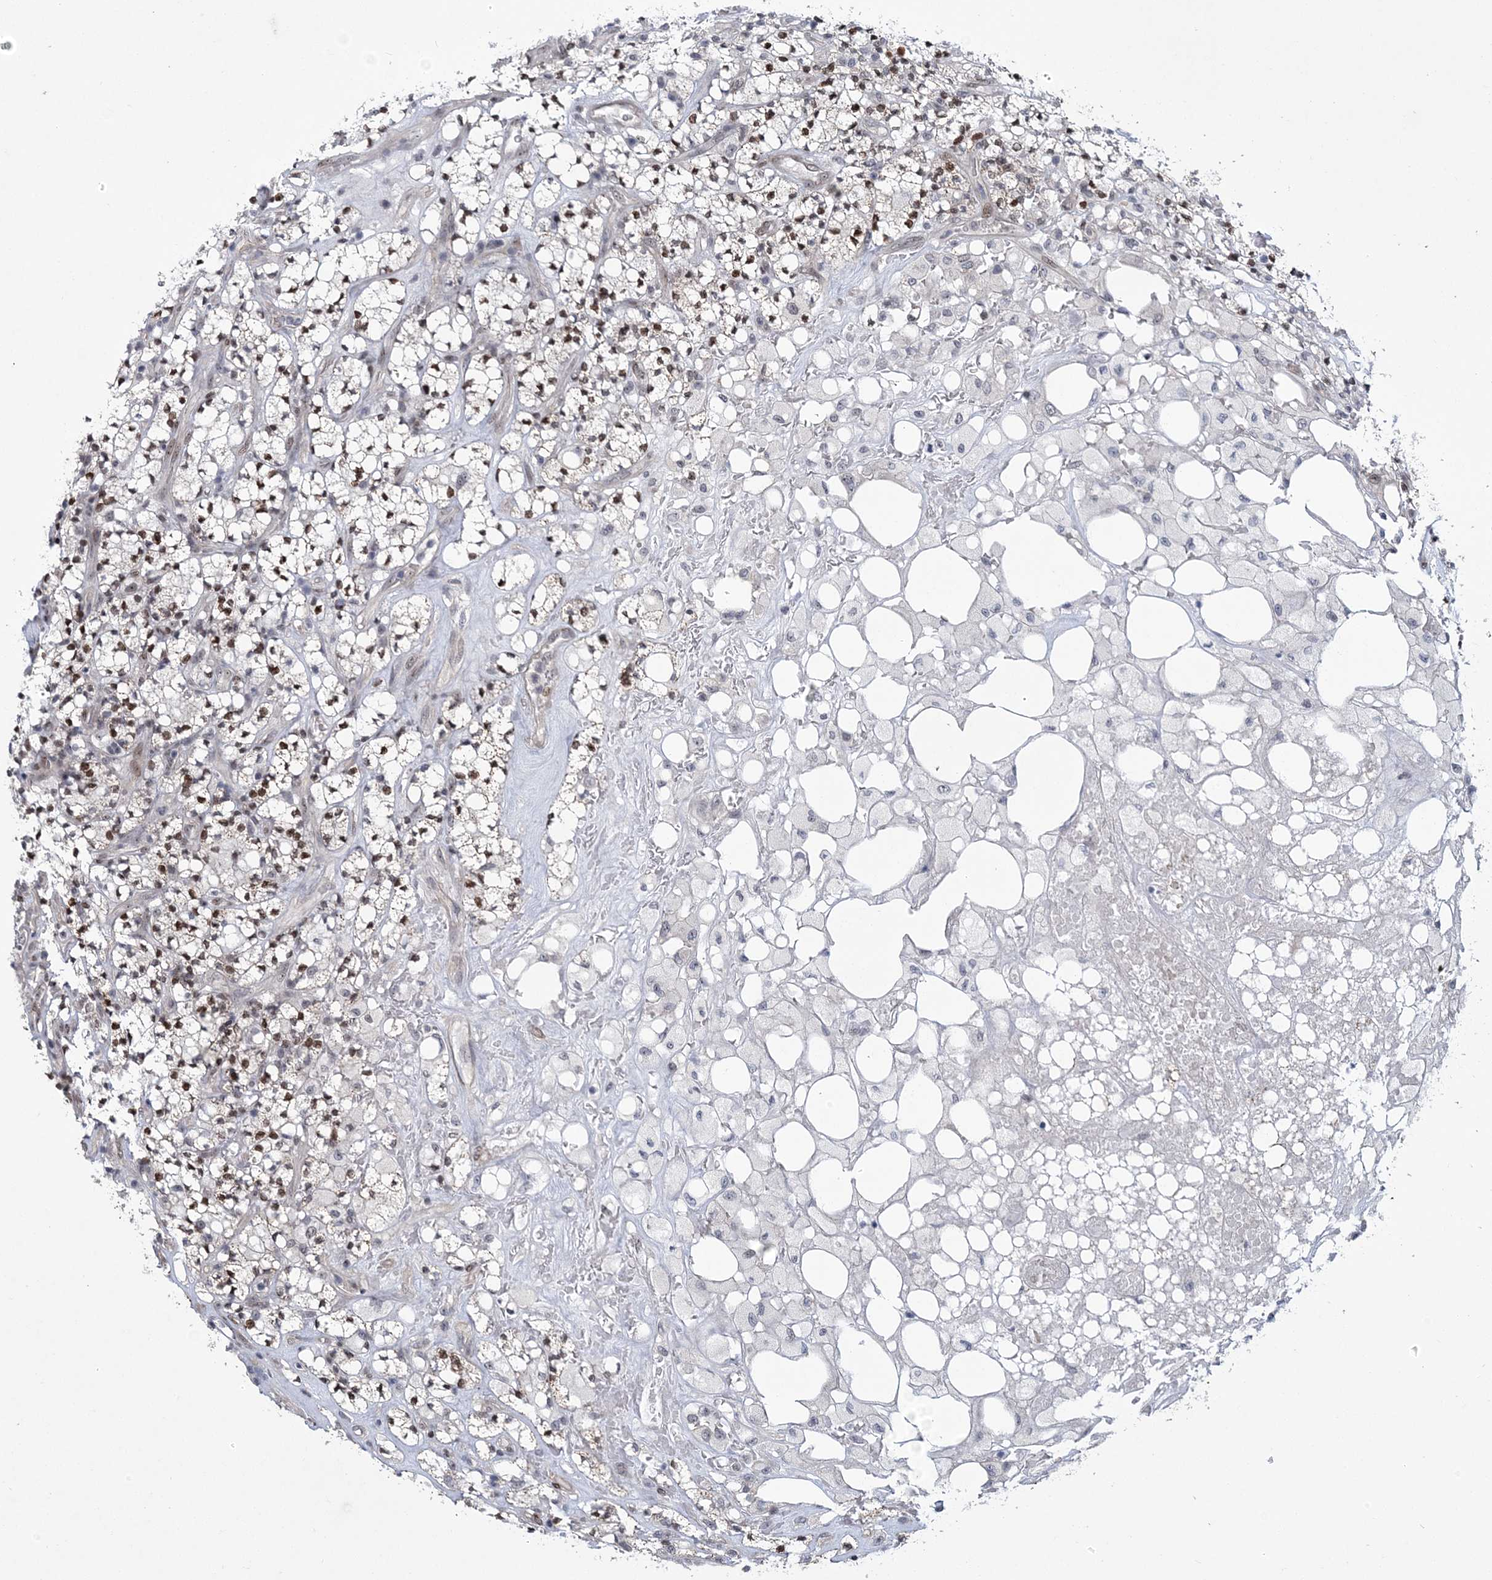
{"staining": {"intensity": "moderate", "quantity": "25%-75%", "location": "nuclear"}, "tissue": "renal cancer", "cell_type": "Tumor cells", "image_type": "cancer", "snomed": [{"axis": "morphology", "description": "Adenocarcinoma, NOS"}, {"axis": "topography", "description": "Kidney"}], "caption": "There is medium levels of moderate nuclear staining in tumor cells of renal adenocarcinoma, as demonstrated by immunohistochemical staining (brown color).", "gene": "HOMEZ", "patient": {"sex": "male", "age": 77}}